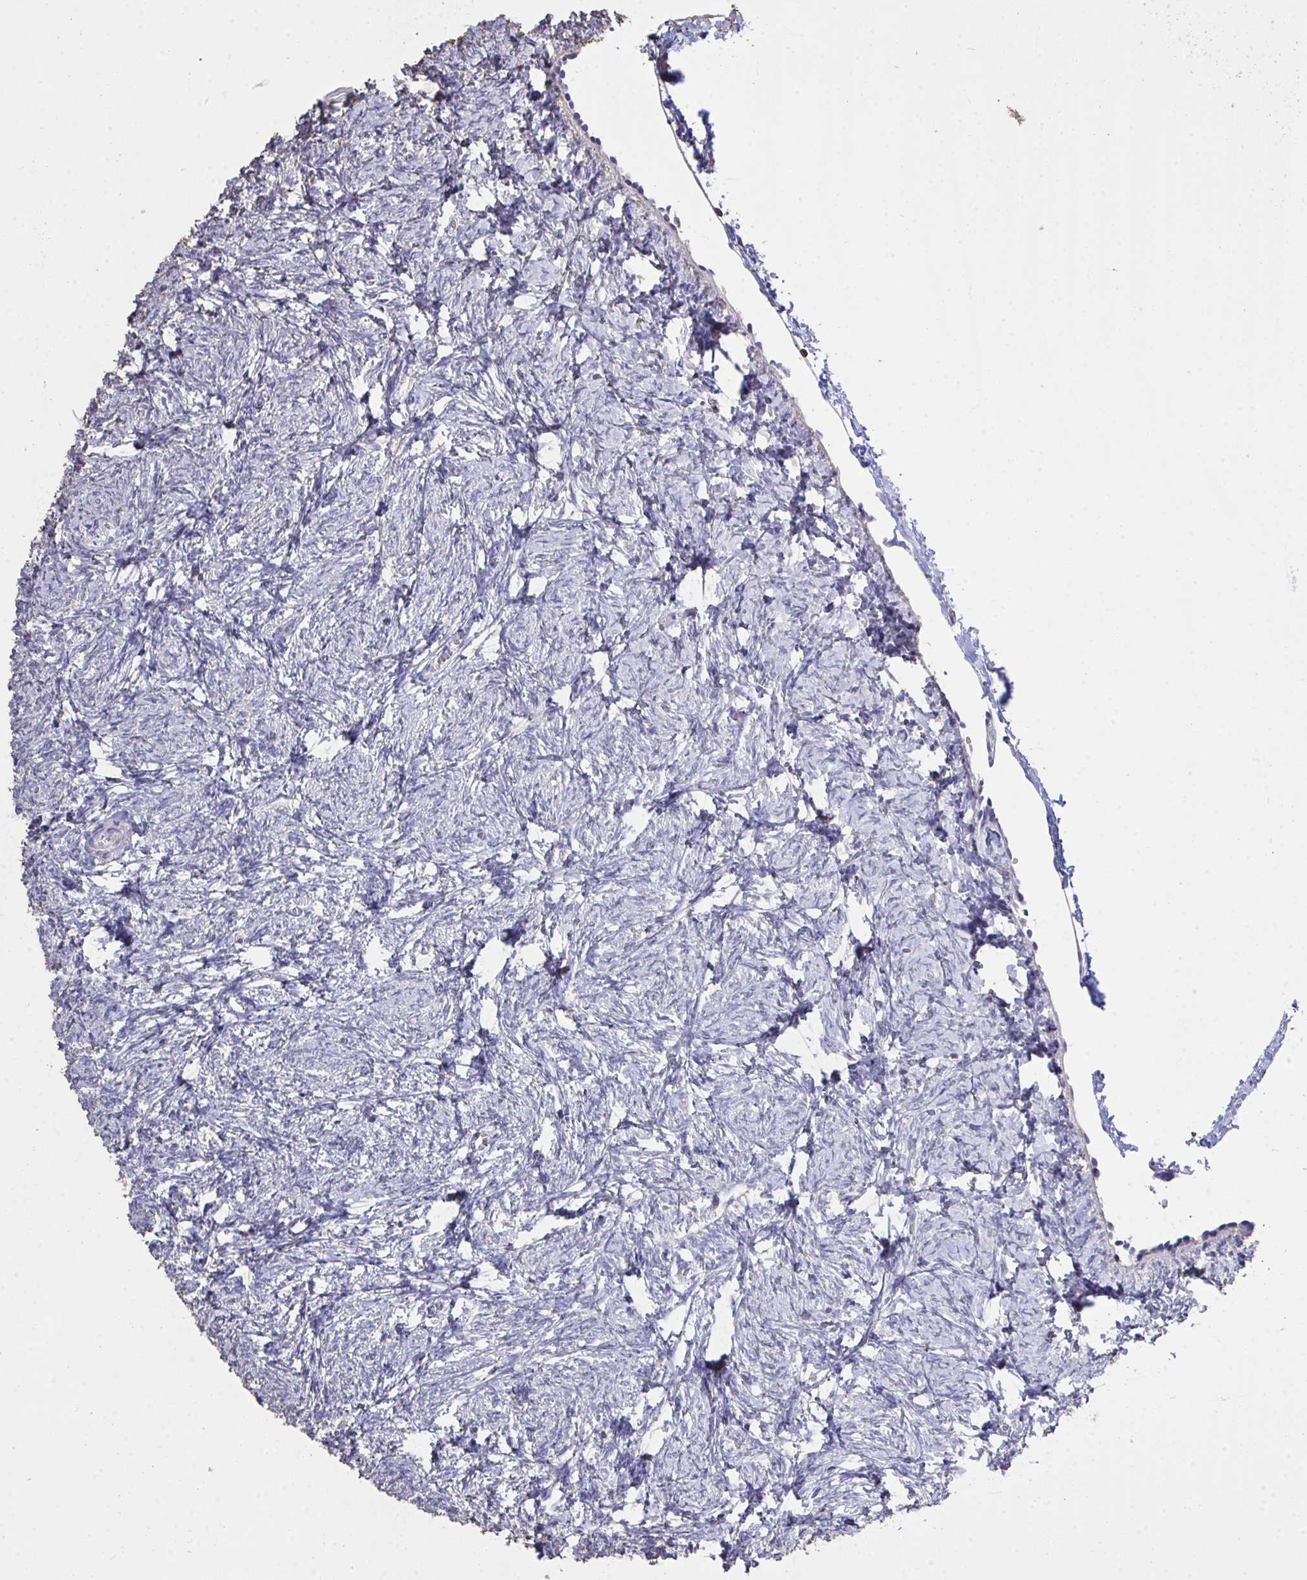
{"staining": {"intensity": "moderate", "quantity": "<25%", "location": "cytoplasmic/membranous"}, "tissue": "ovary", "cell_type": "Follicle cells", "image_type": "normal", "snomed": [{"axis": "morphology", "description": "Normal tissue, NOS"}, {"axis": "topography", "description": "Ovary"}], "caption": "Ovary stained with a brown dye exhibits moderate cytoplasmic/membranous positive expression in about <25% of follicle cells.", "gene": "IL23R", "patient": {"sex": "female", "age": 41}}